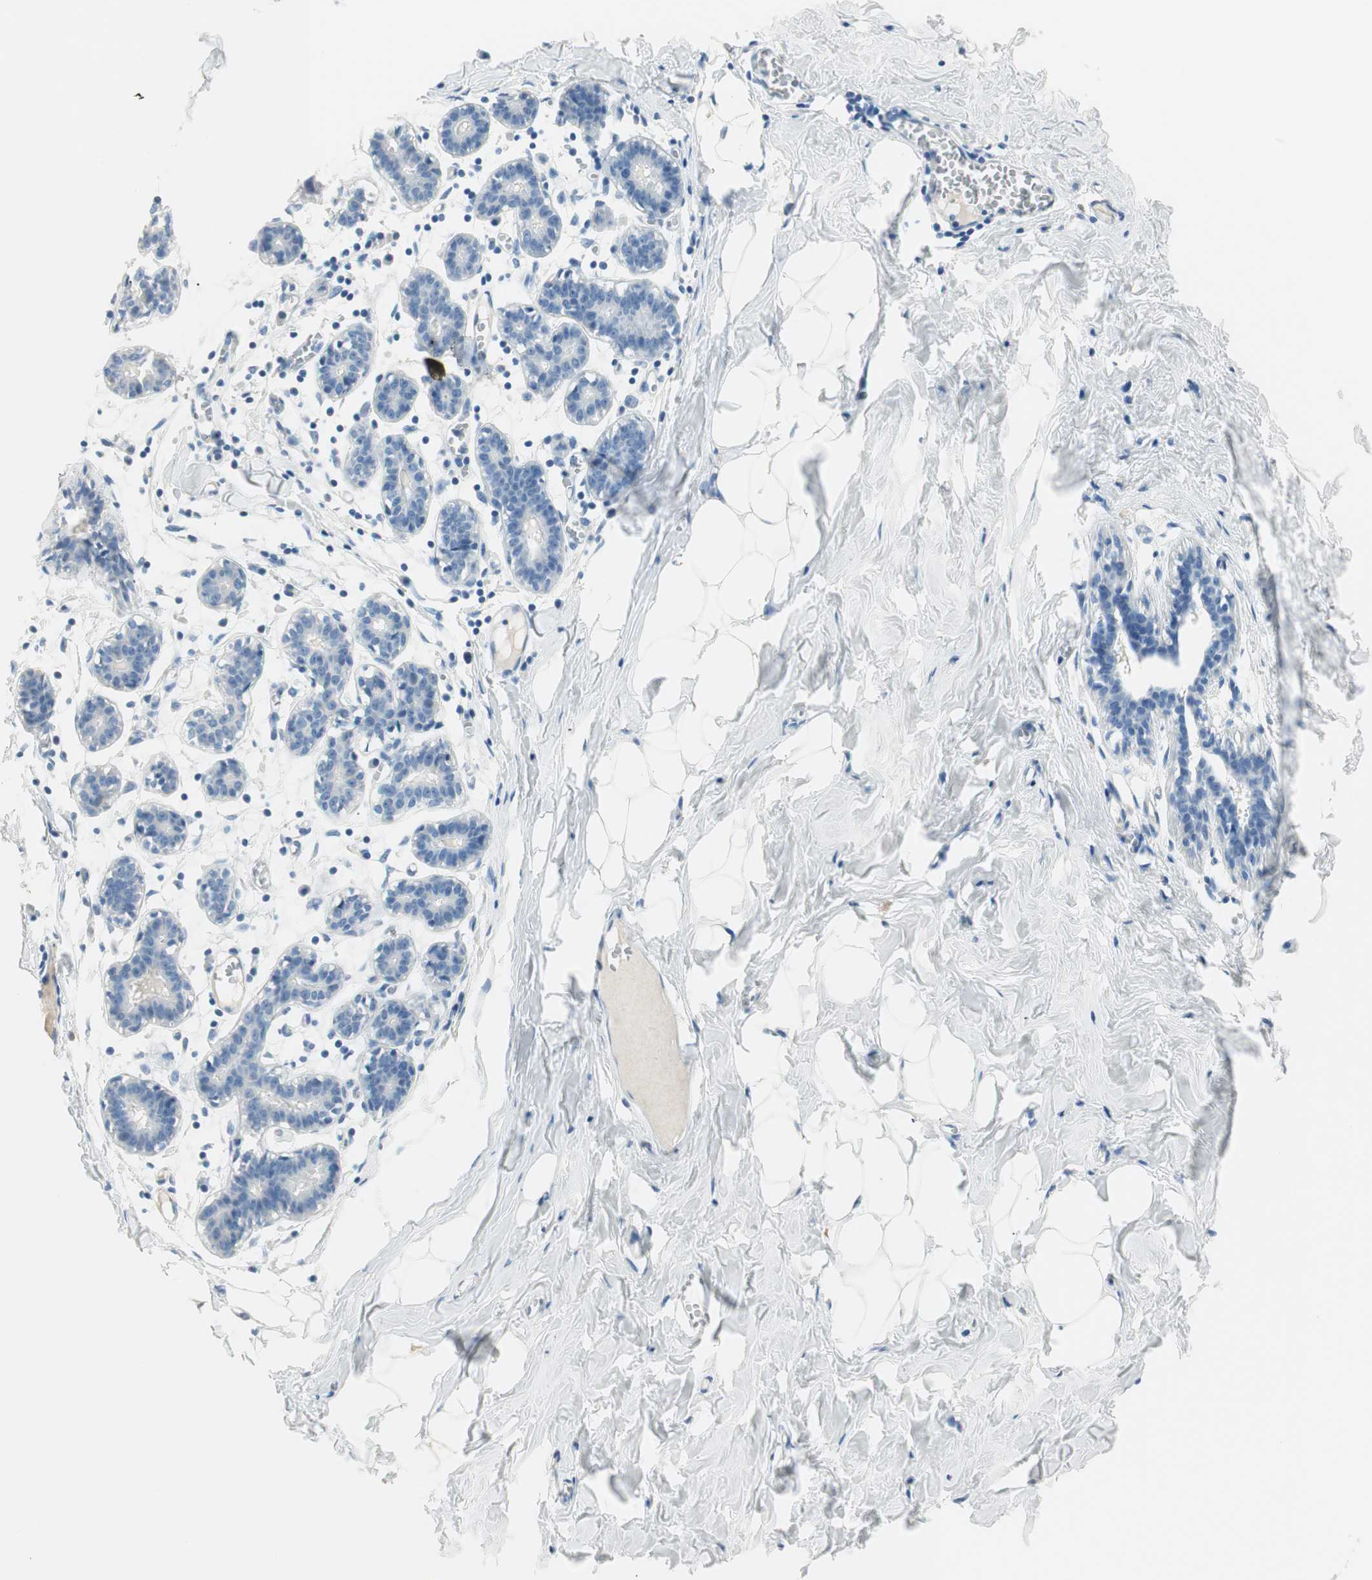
{"staining": {"intensity": "negative", "quantity": "none", "location": "none"}, "tissue": "breast", "cell_type": "Adipocytes", "image_type": "normal", "snomed": [{"axis": "morphology", "description": "Normal tissue, NOS"}, {"axis": "topography", "description": "Breast"}], "caption": "Adipocytes show no significant protein positivity in normal breast. Nuclei are stained in blue.", "gene": "HPGD", "patient": {"sex": "female", "age": 27}}